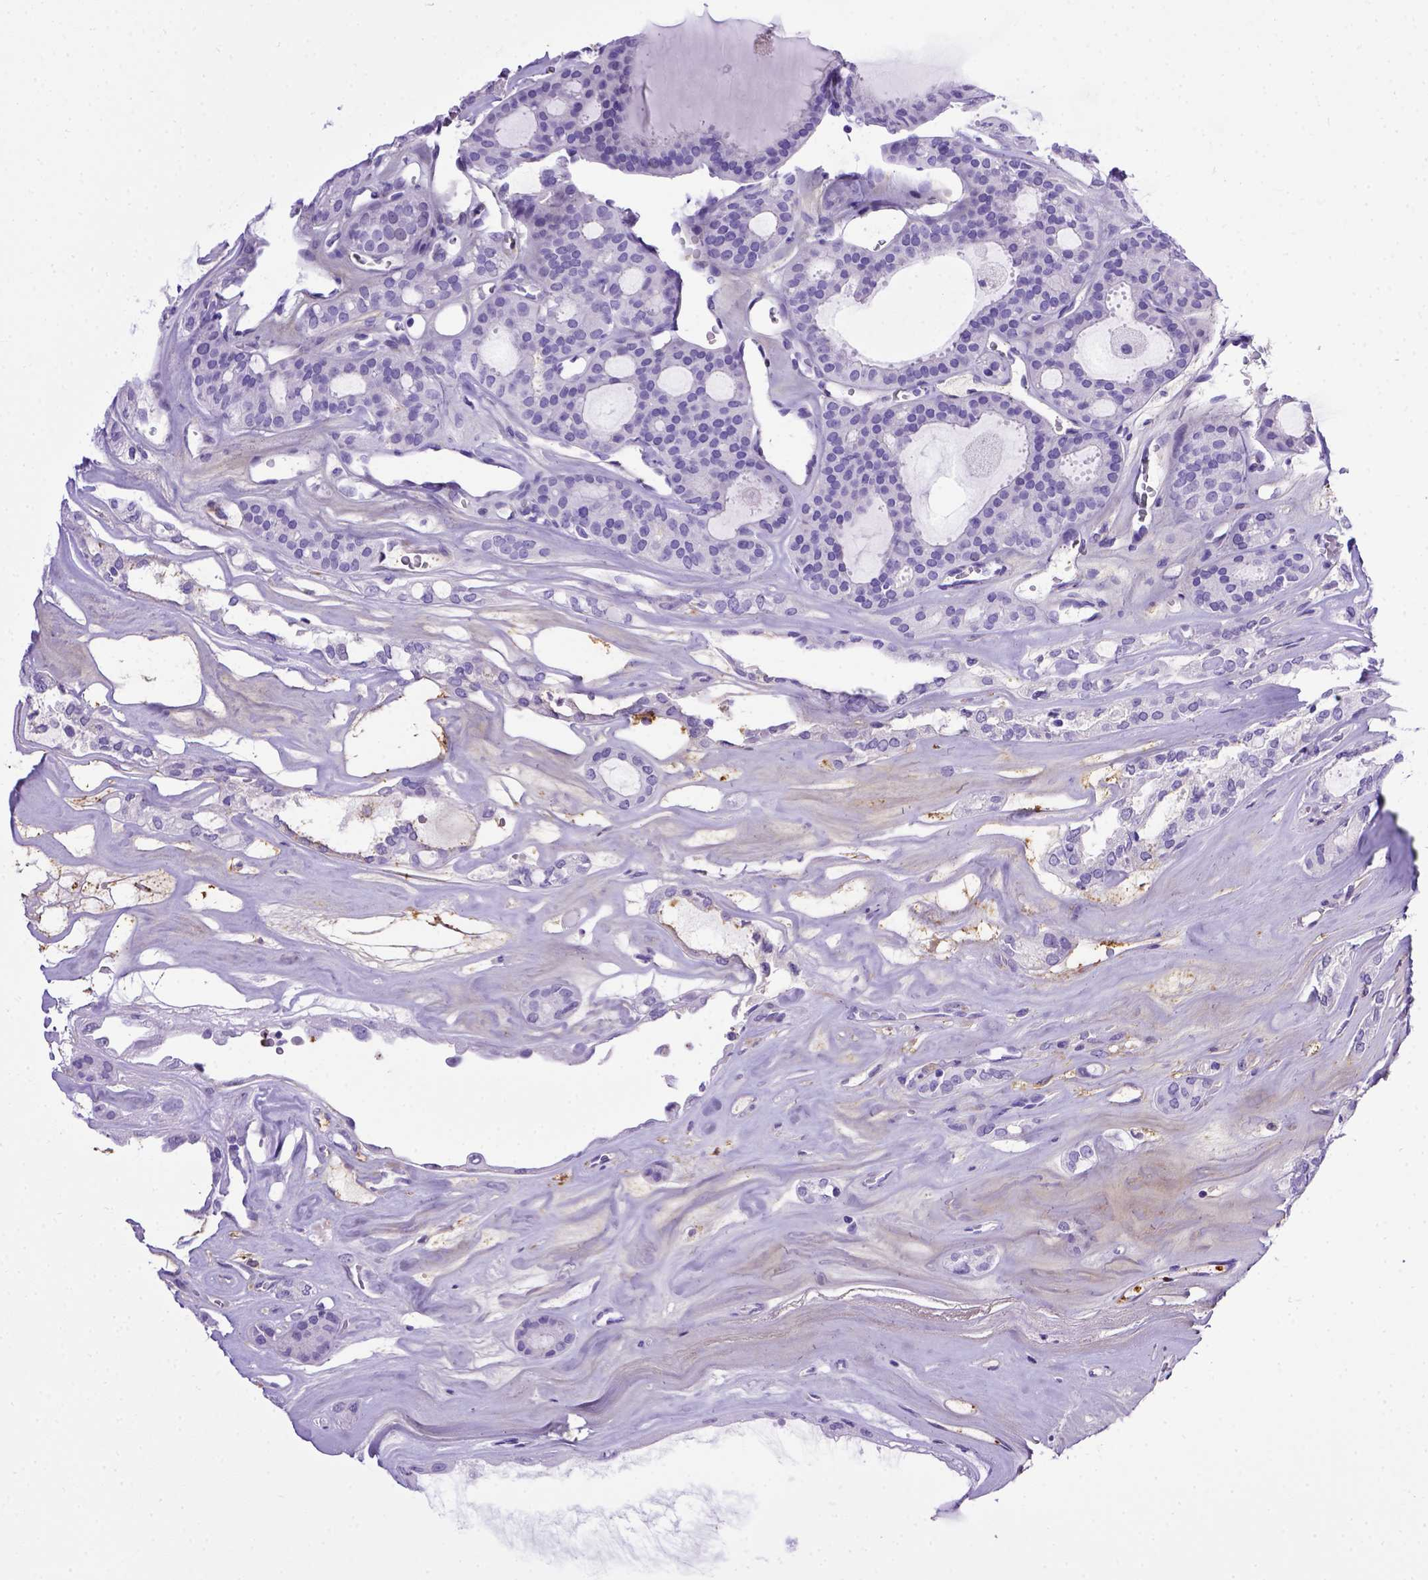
{"staining": {"intensity": "negative", "quantity": "none", "location": "none"}, "tissue": "thyroid cancer", "cell_type": "Tumor cells", "image_type": "cancer", "snomed": [{"axis": "morphology", "description": "Follicular adenoma carcinoma, NOS"}, {"axis": "topography", "description": "Thyroid gland"}], "caption": "Immunohistochemistry (IHC) of human thyroid cancer (follicular adenoma carcinoma) displays no positivity in tumor cells.", "gene": "ADAM12", "patient": {"sex": "male", "age": 75}}